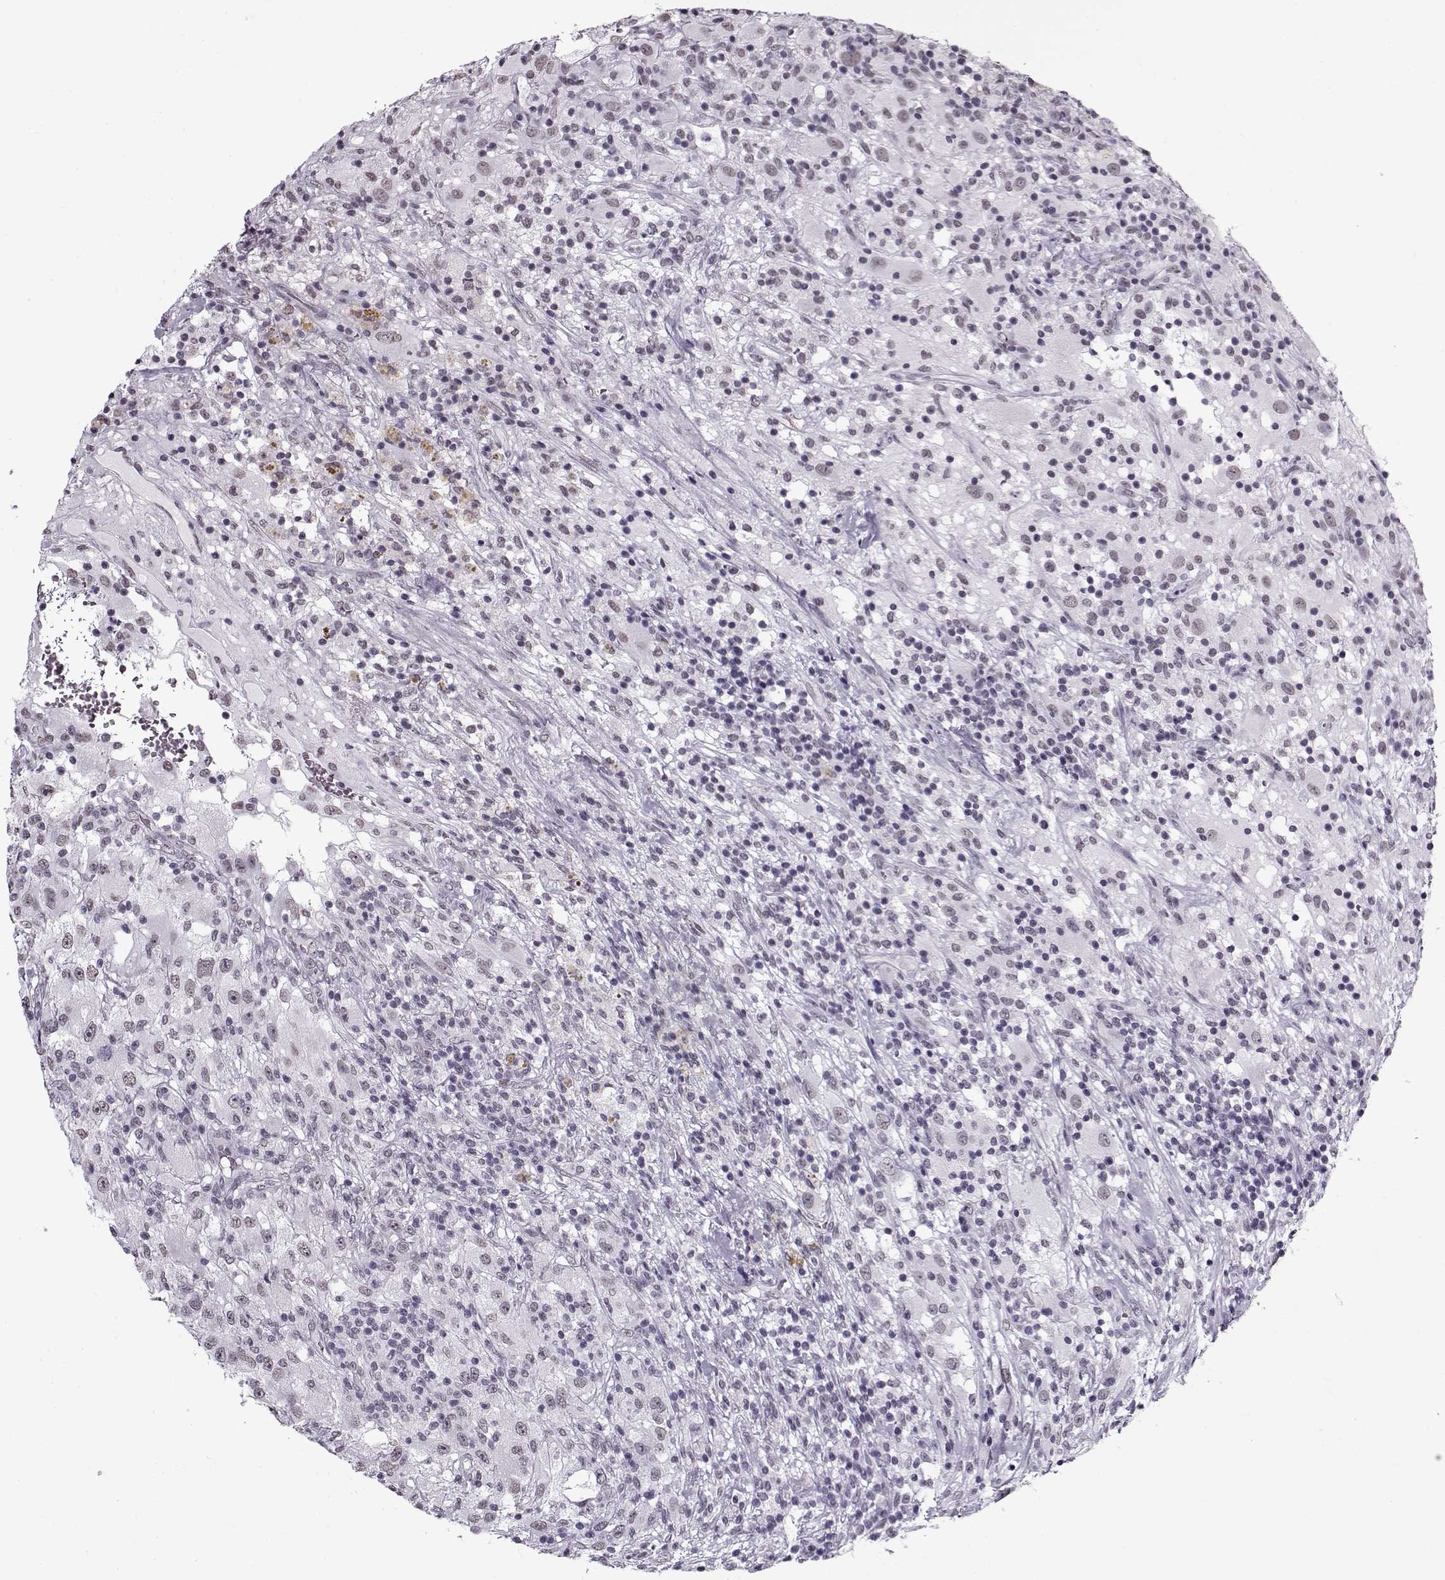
{"staining": {"intensity": "negative", "quantity": "none", "location": "none"}, "tissue": "renal cancer", "cell_type": "Tumor cells", "image_type": "cancer", "snomed": [{"axis": "morphology", "description": "Adenocarcinoma, NOS"}, {"axis": "topography", "description": "Kidney"}], "caption": "IHC of human renal cancer displays no staining in tumor cells. (Brightfield microscopy of DAB immunohistochemistry at high magnification).", "gene": "PRMT8", "patient": {"sex": "female", "age": 67}}